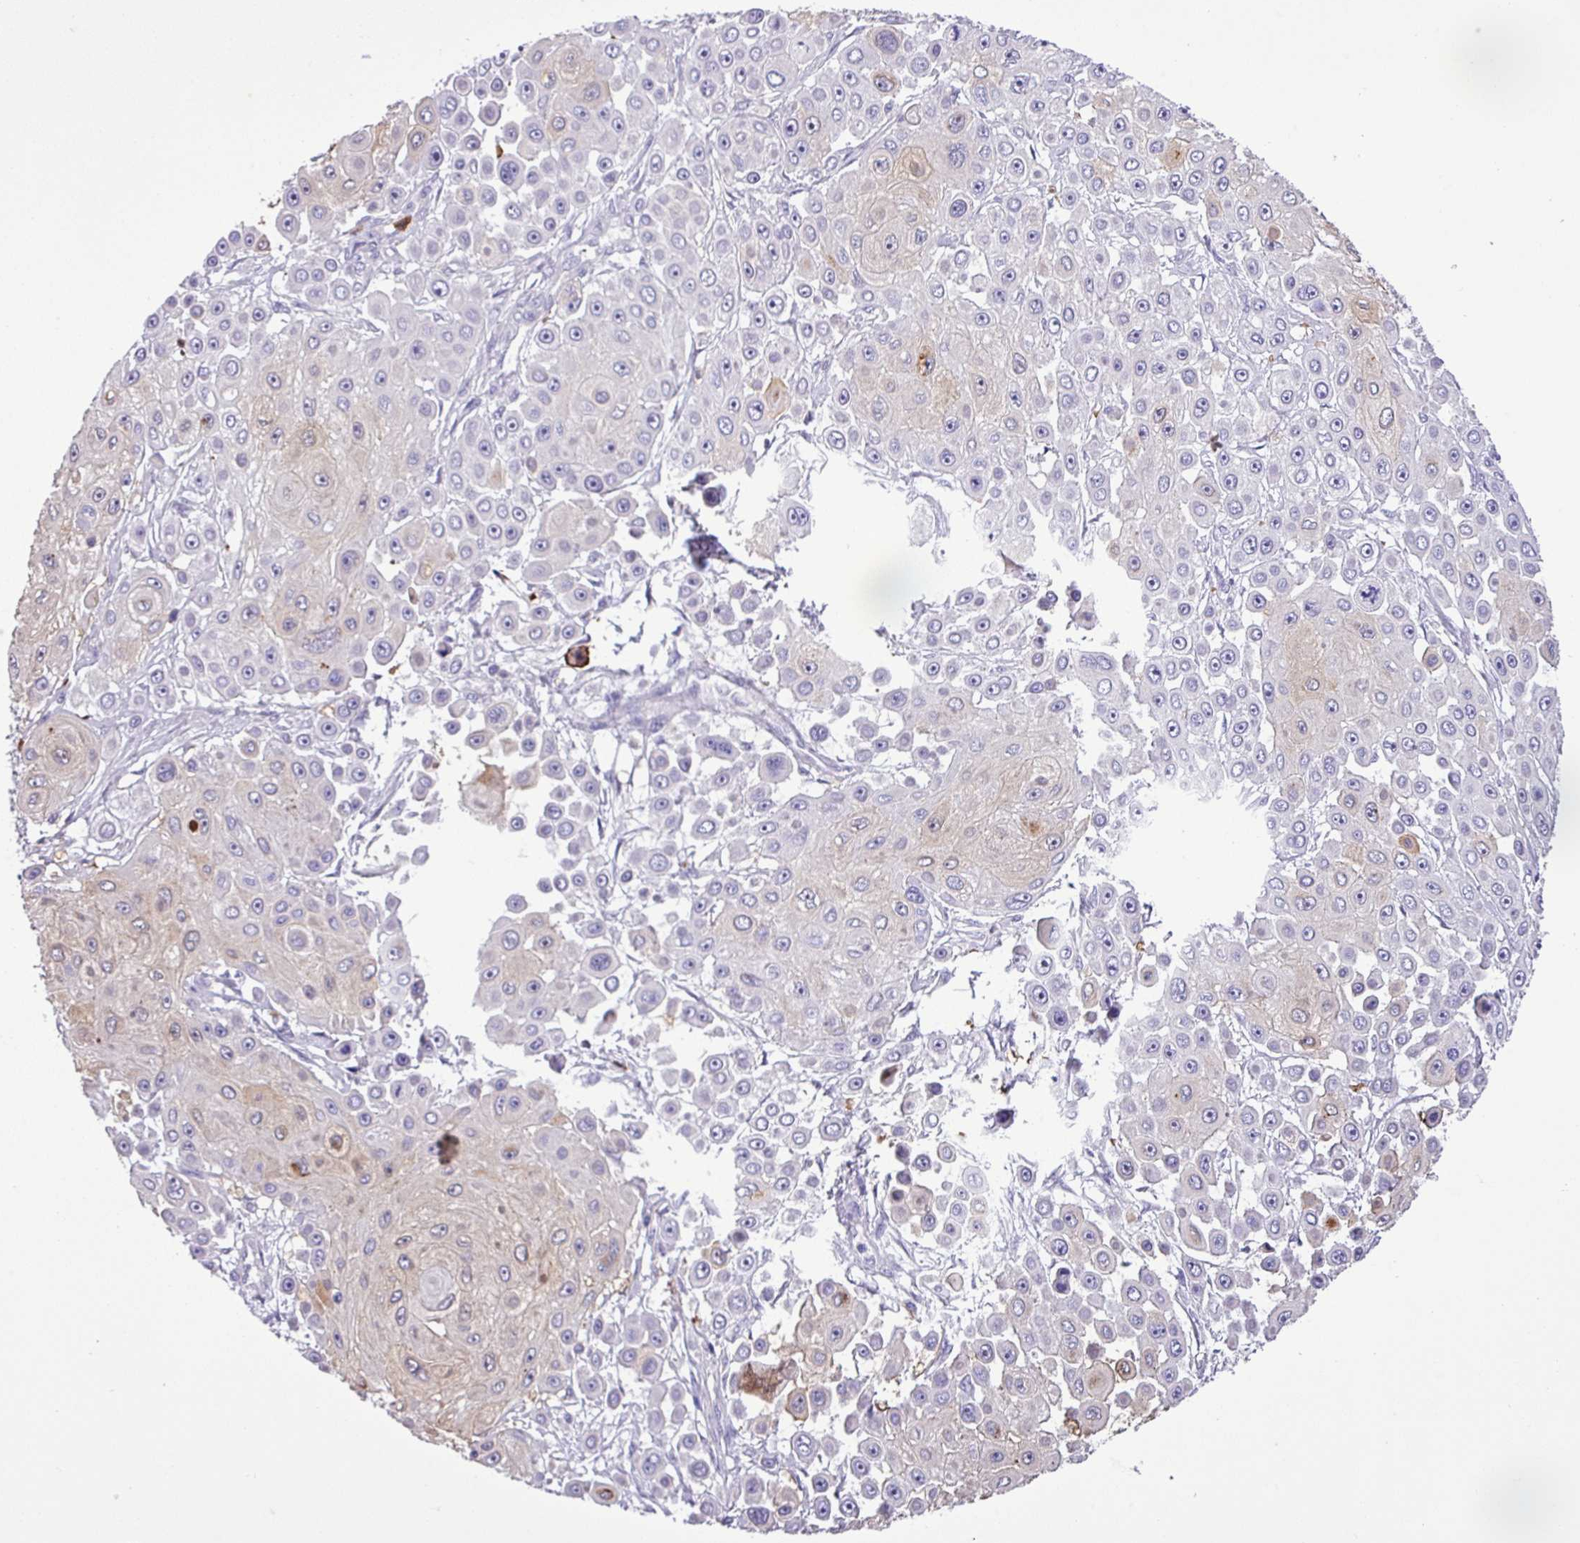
{"staining": {"intensity": "negative", "quantity": "none", "location": "none"}, "tissue": "skin cancer", "cell_type": "Tumor cells", "image_type": "cancer", "snomed": [{"axis": "morphology", "description": "Squamous cell carcinoma, NOS"}, {"axis": "topography", "description": "Skin"}], "caption": "Photomicrograph shows no protein expression in tumor cells of skin cancer tissue.", "gene": "MGAT4B", "patient": {"sex": "male", "age": 67}}